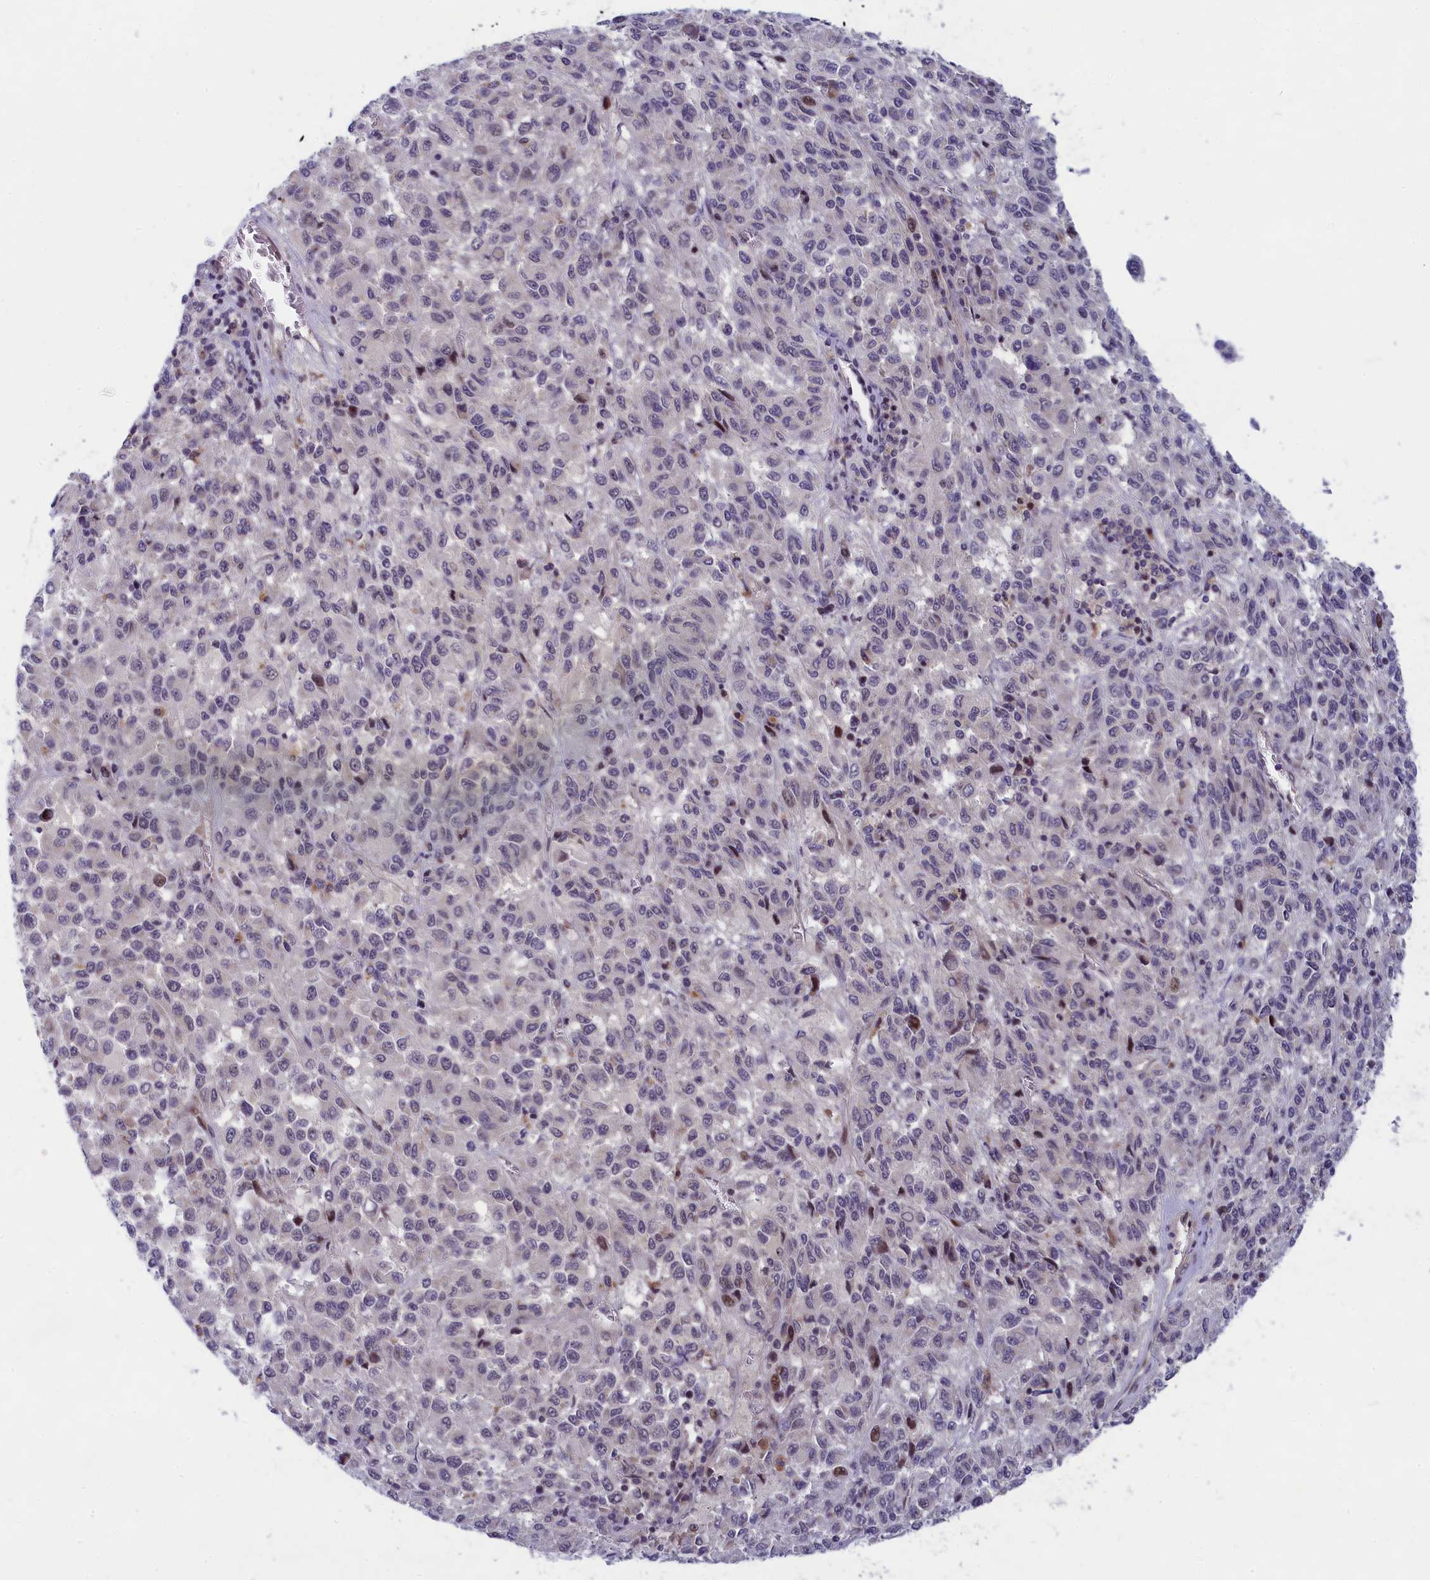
{"staining": {"intensity": "negative", "quantity": "none", "location": "none"}, "tissue": "melanoma", "cell_type": "Tumor cells", "image_type": "cancer", "snomed": [{"axis": "morphology", "description": "Malignant melanoma, Metastatic site"}, {"axis": "topography", "description": "Lung"}], "caption": "Protein analysis of melanoma displays no significant expression in tumor cells.", "gene": "ANKRD34B", "patient": {"sex": "male", "age": 64}}